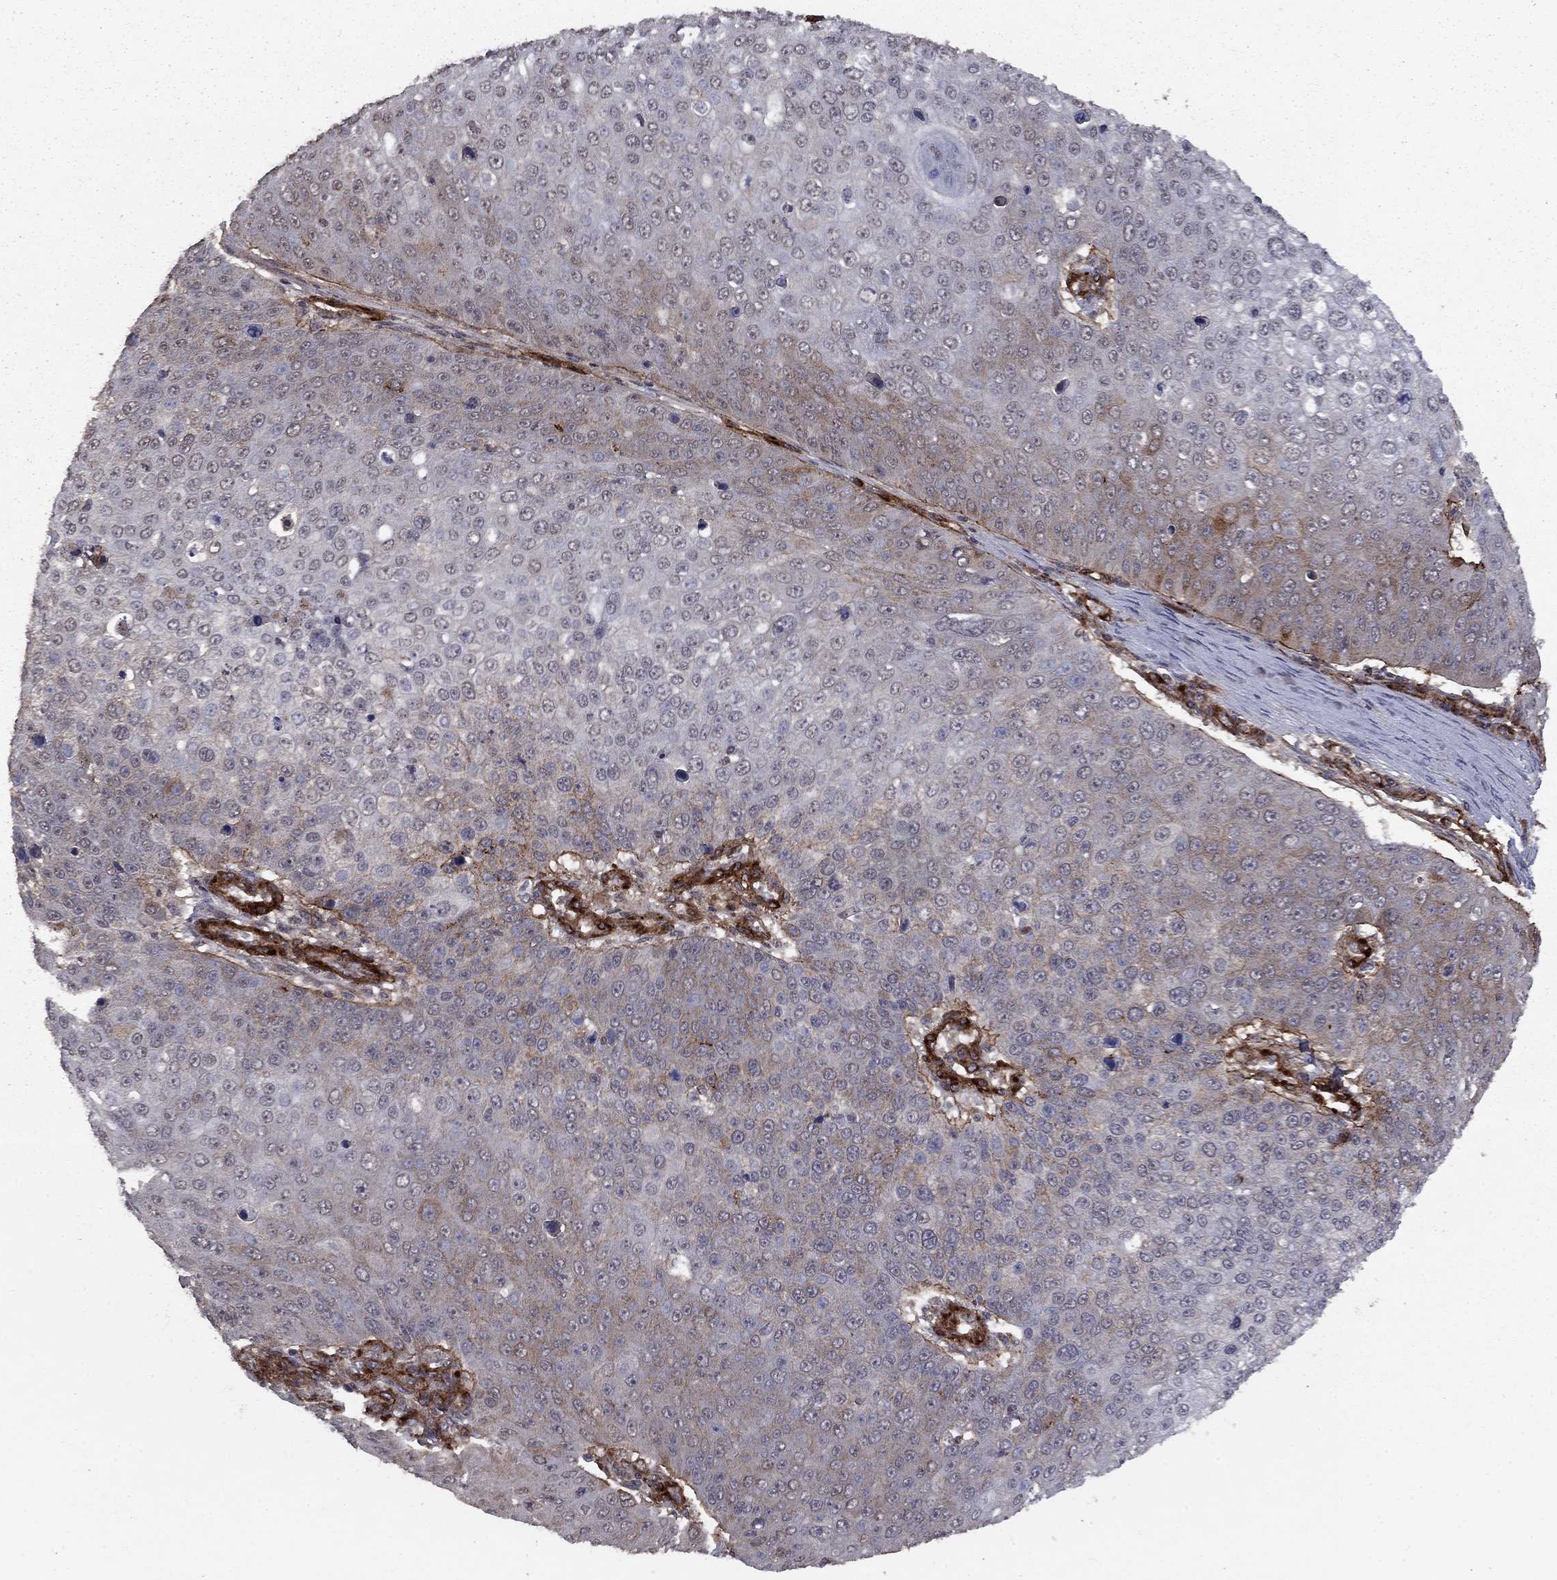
{"staining": {"intensity": "weak", "quantity": "<25%", "location": "cytoplasmic/membranous"}, "tissue": "skin cancer", "cell_type": "Tumor cells", "image_type": "cancer", "snomed": [{"axis": "morphology", "description": "Squamous cell carcinoma, NOS"}, {"axis": "topography", "description": "Skin"}], "caption": "Immunohistochemistry micrograph of neoplastic tissue: skin cancer (squamous cell carcinoma) stained with DAB (3,3'-diaminobenzidine) reveals no significant protein expression in tumor cells.", "gene": "COL18A1", "patient": {"sex": "male", "age": 71}}